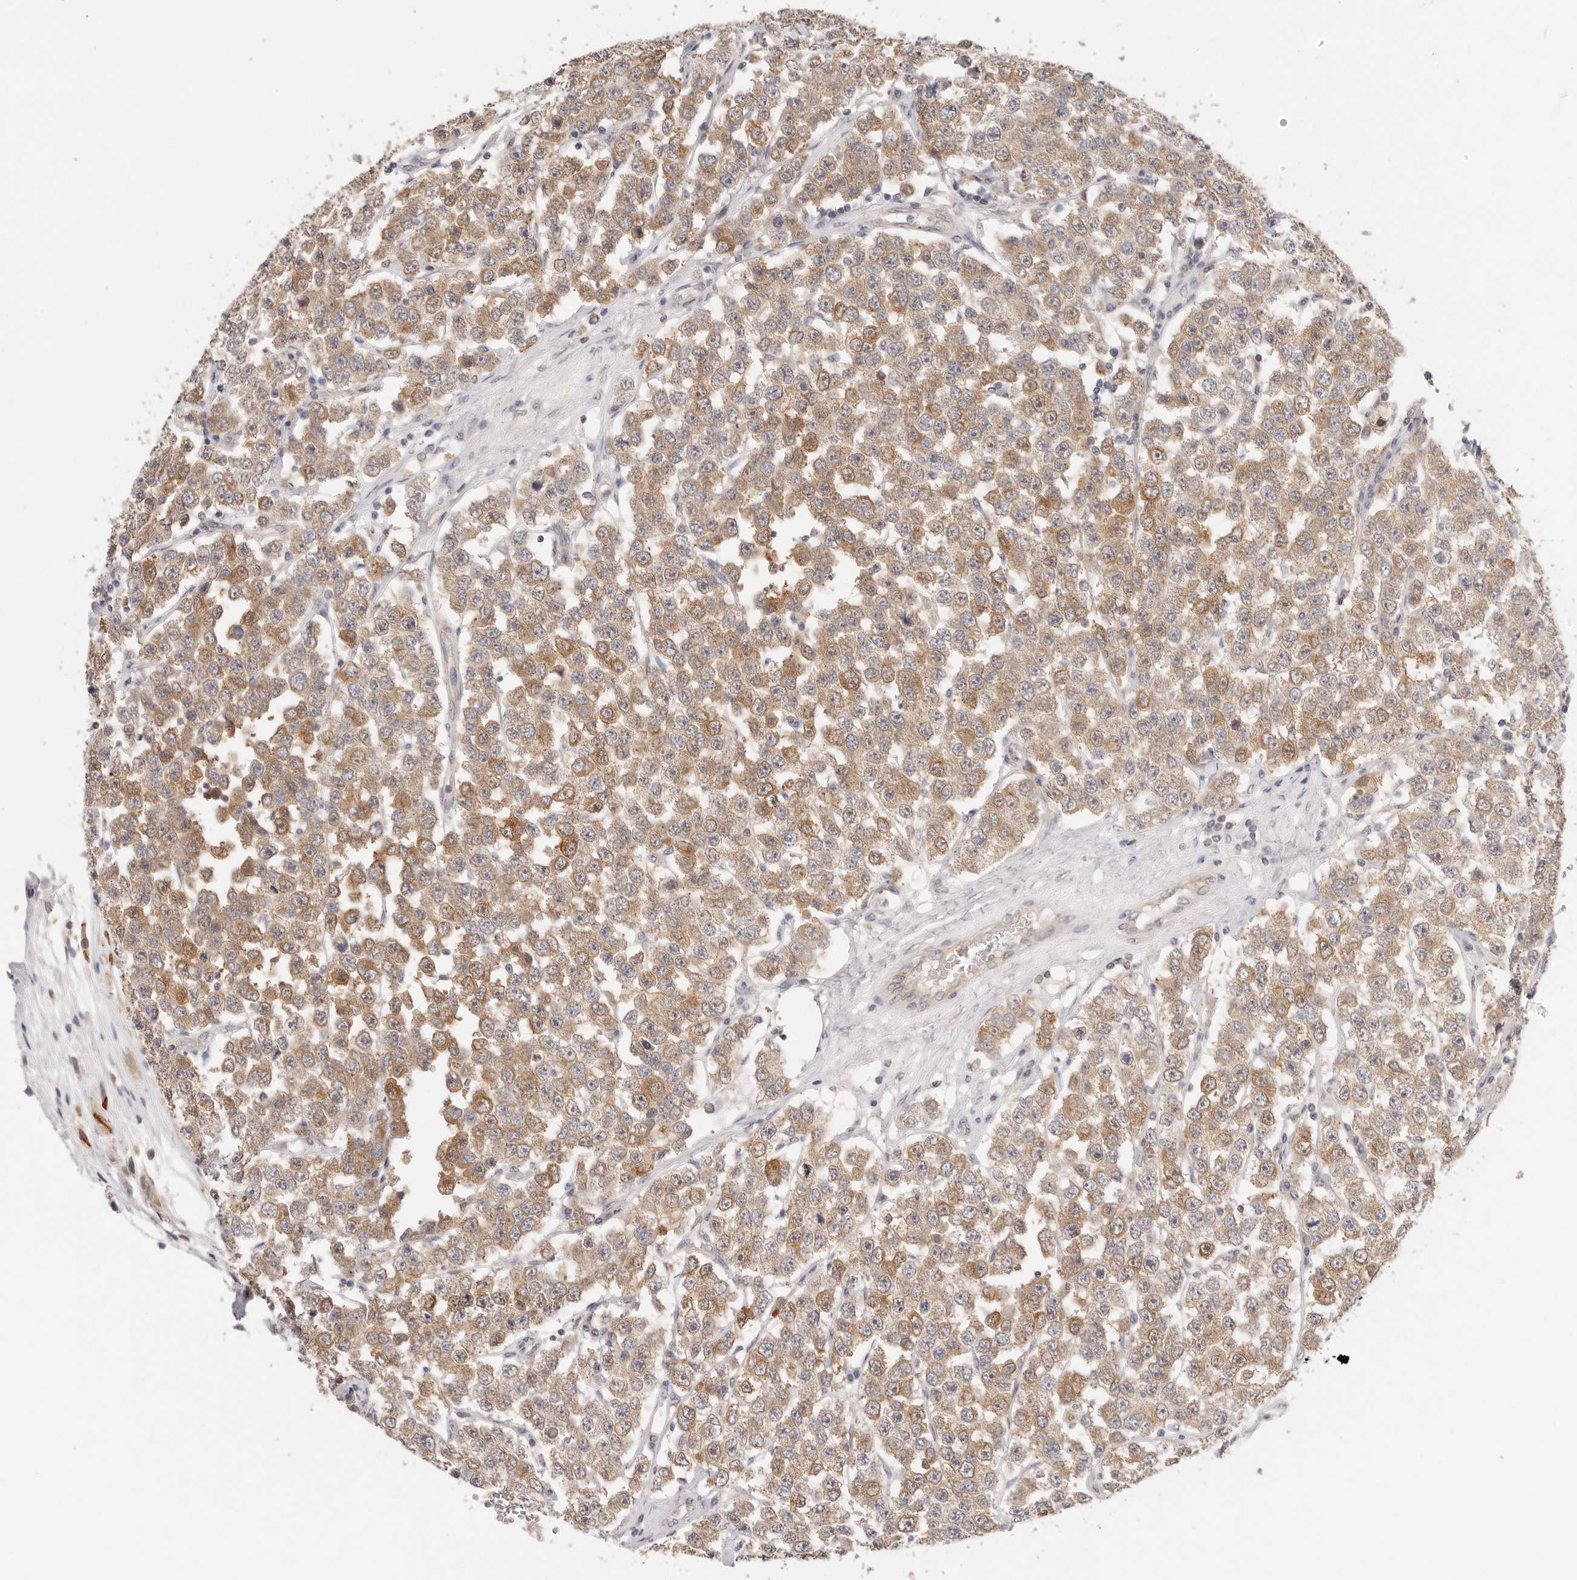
{"staining": {"intensity": "moderate", "quantity": ">75%", "location": "cytoplasmic/membranous"}, "tissue": "testis cancer", "cell_type": "Tumor cells", "image_type": "cancer", "snomed": [{"axis": "morphology", "description": "Seminoma, NOS"}, {"axis": "topography", "description": "Testis"}], "caption": "Testis cancer (seminoma) stained for a protein (brown) demonstrates moderate cytoplasmic/membranous positive positivity in about >75% of tumor cells.", "gene": "GGPS1", "patient": {"sex": "male", "age": 28}}